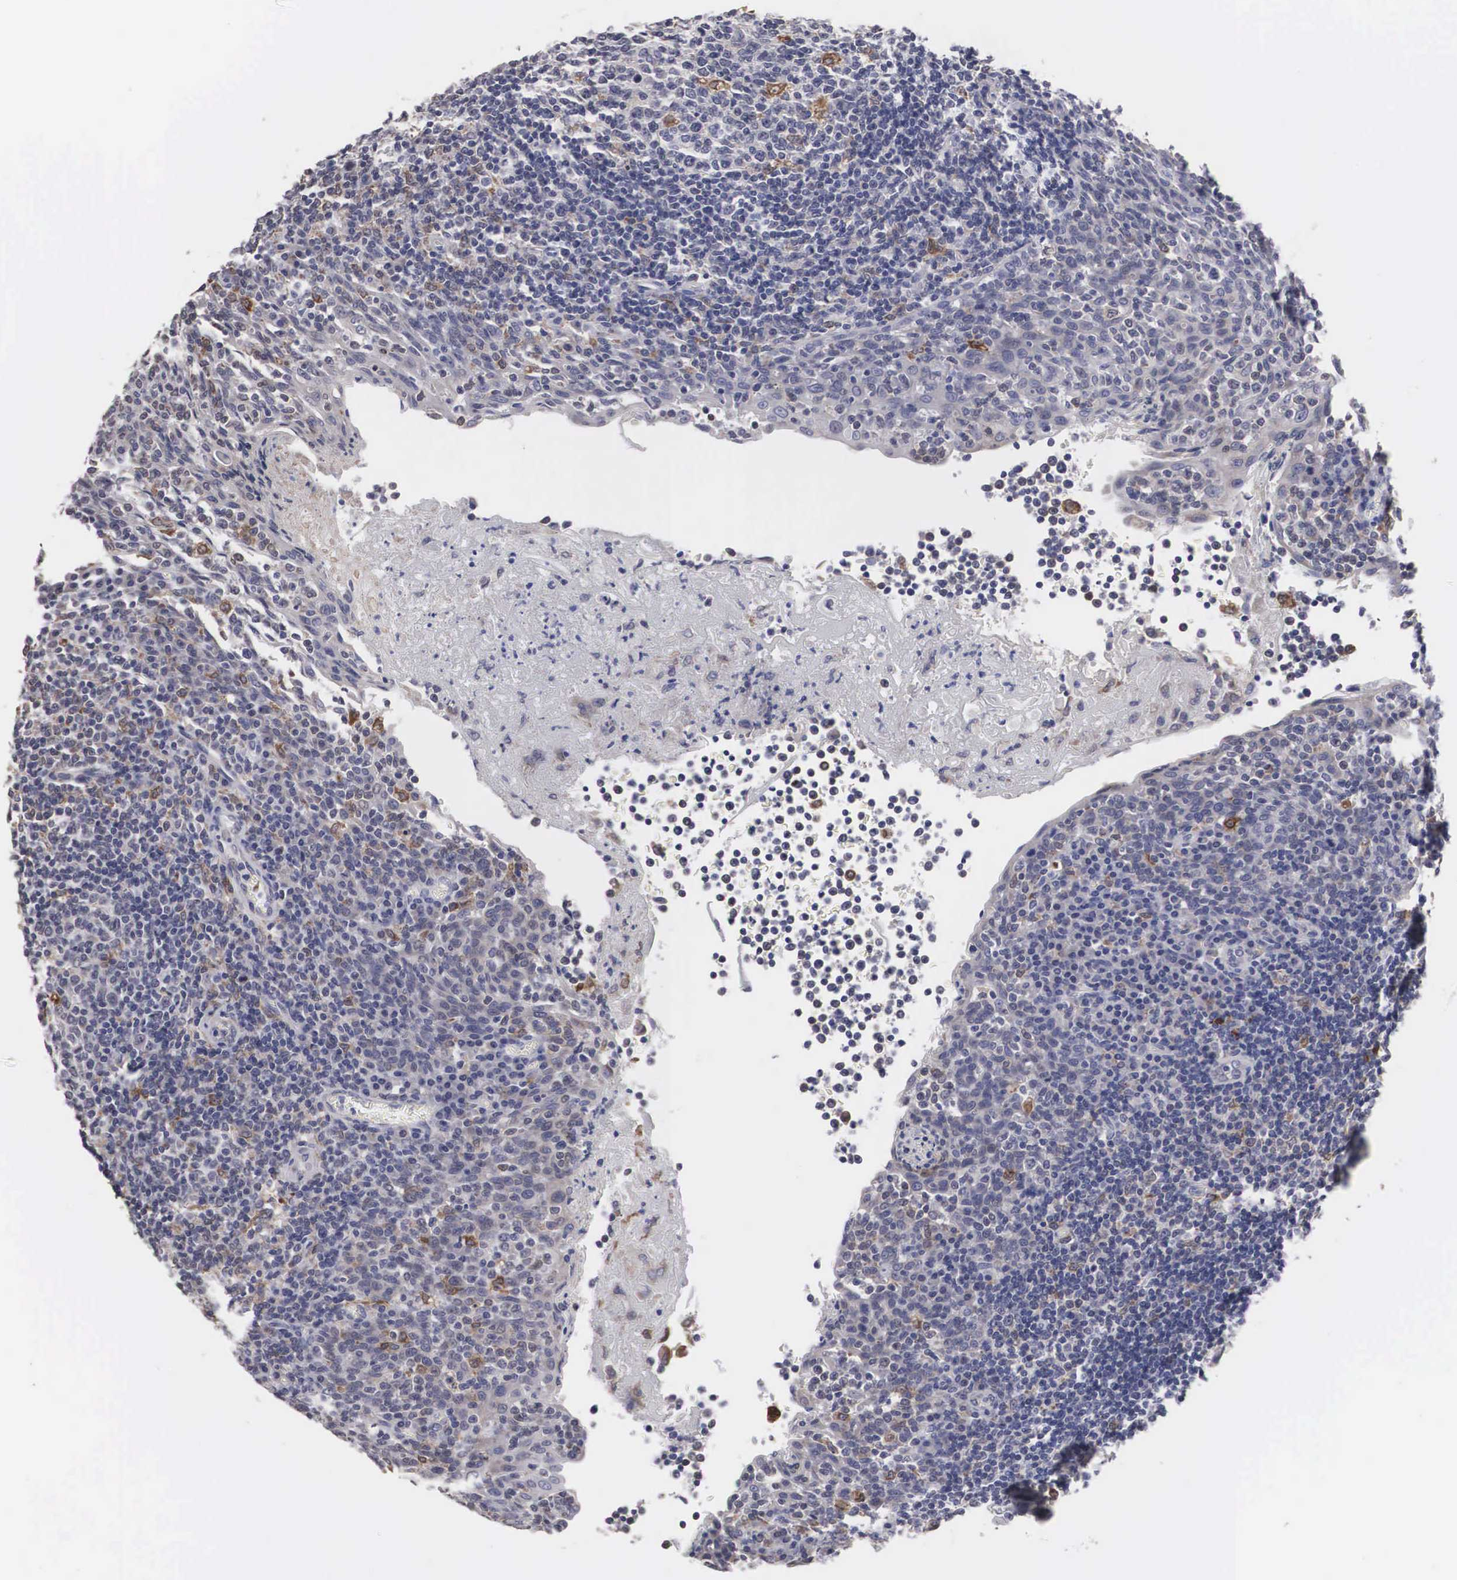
{"staining": {"intensity": "moderate", "quantity": "<25%", "location": "cytoplasmic/membranous"}, "tissue": "tonsil", "cell_type": "Germinal center cells", "image_type": "normal", "snomed": [{"axis": "morphology", "description": "Normal tissue, NOS"}, {"axis": "topography", "description": "Tonsil"}], "caption": "Protein staining demonstrates moderate cytoplasmic/membranous staining in approximately <25% of germinal center cells in unremarkable tonsil. The staining was performed using DAB to visualize the protein expression in brown, while the nuclei were stained in blue with hematoxylin (Magnification: 20x).", "gene": "HMOX1", "patient": {"sex": "female", "age": 3}}